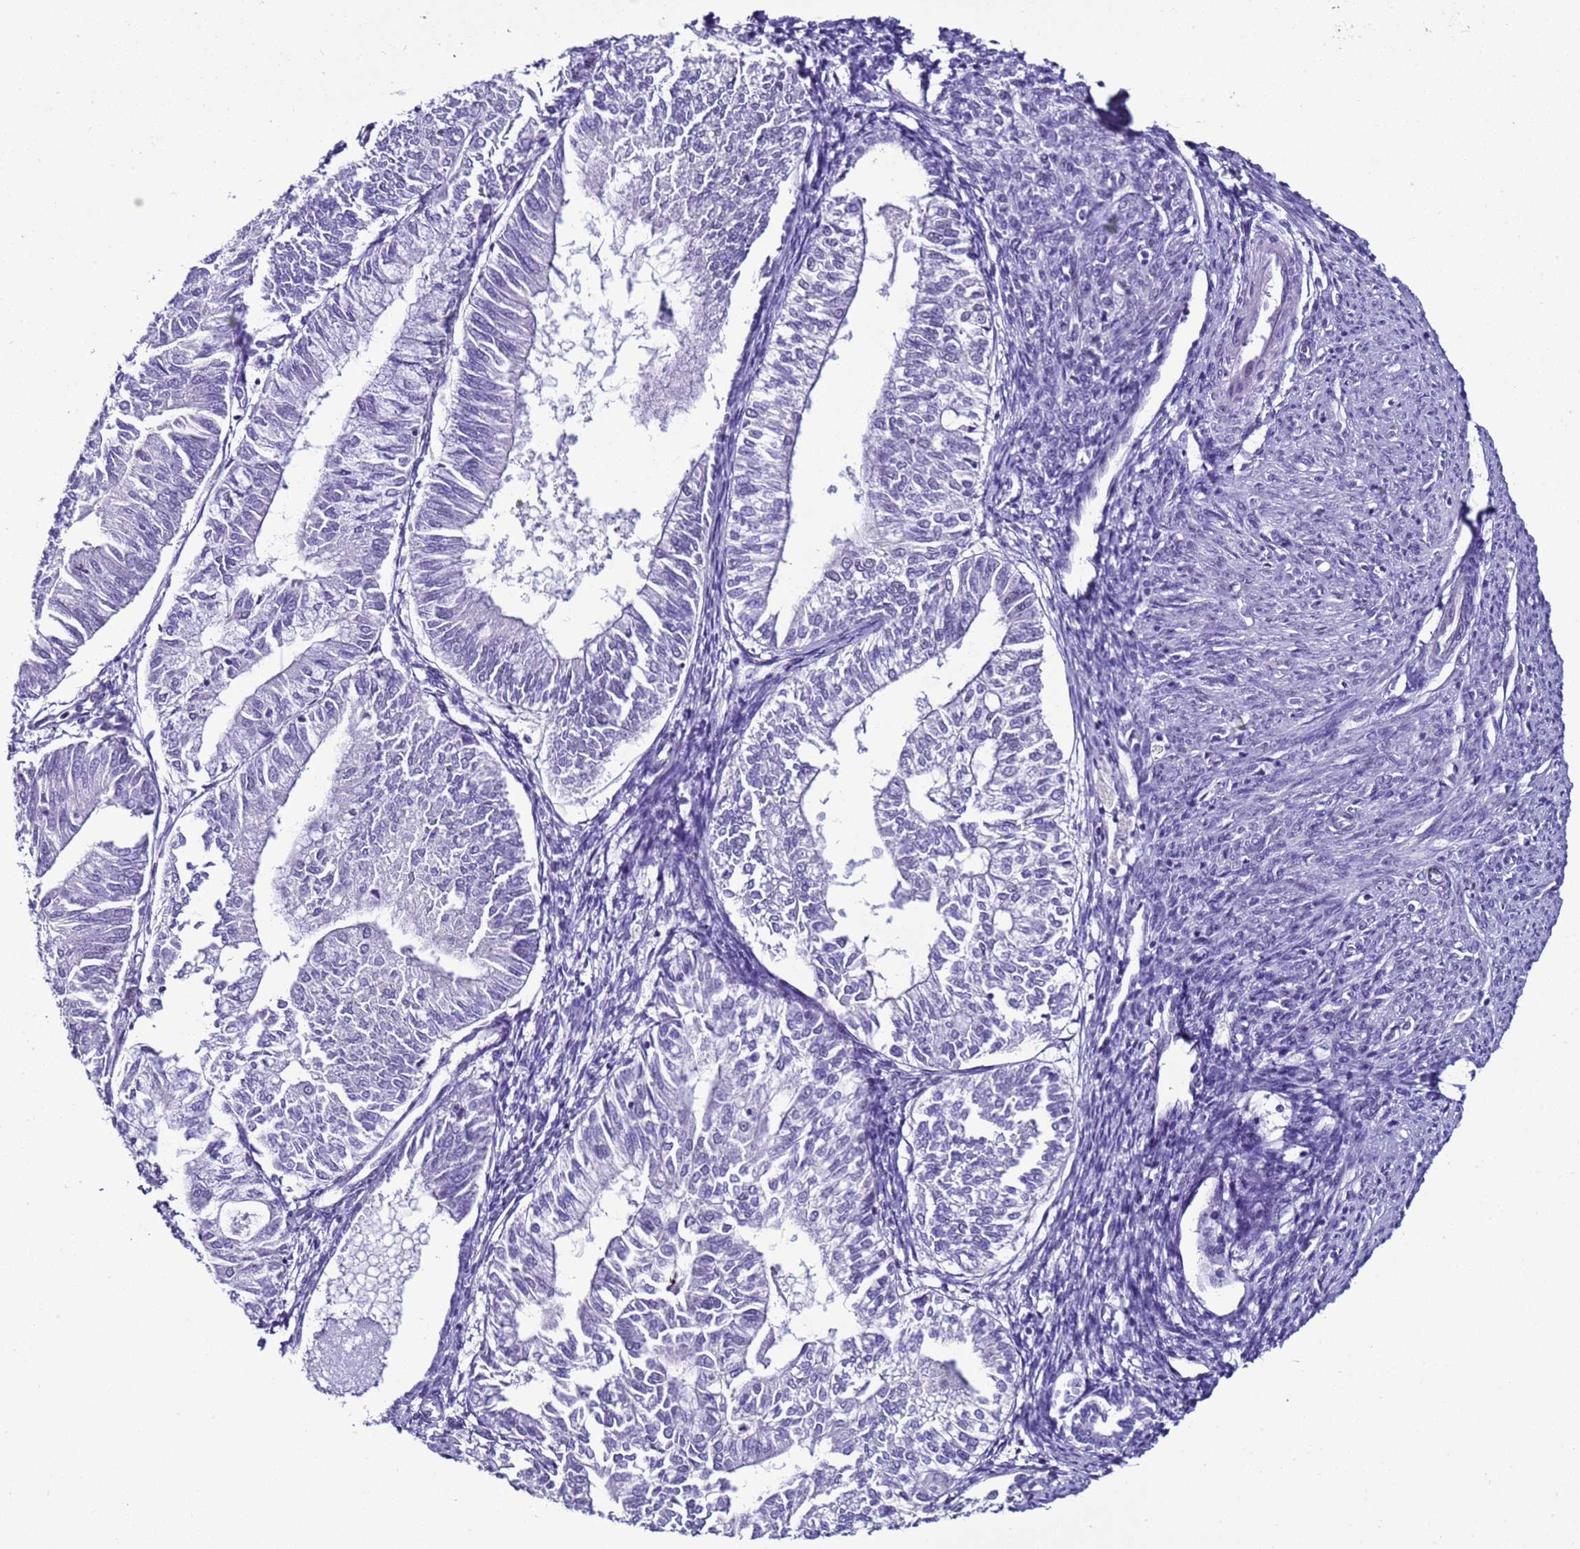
{"staining": {"intensity": "negative", "quantity": "none", "location": "none"}, "tissue": "smooth muscle", "cell_type": "Smooth muscle cells", "image_type": "normal", "snomed": [{"axis": "morphology", "description": "Normal tissue, NOS"}, {"axis": "topography", "description": "Smooth muscle"}, {"axis": "topography", "description": "Uterus"}], "caption": "Immunohistochemistry of benign smooth muscle exhibits no positivity in smooth muscle cells.", "gene": "LRRC10B", "patient": {"sex": "female", "age": 59}}